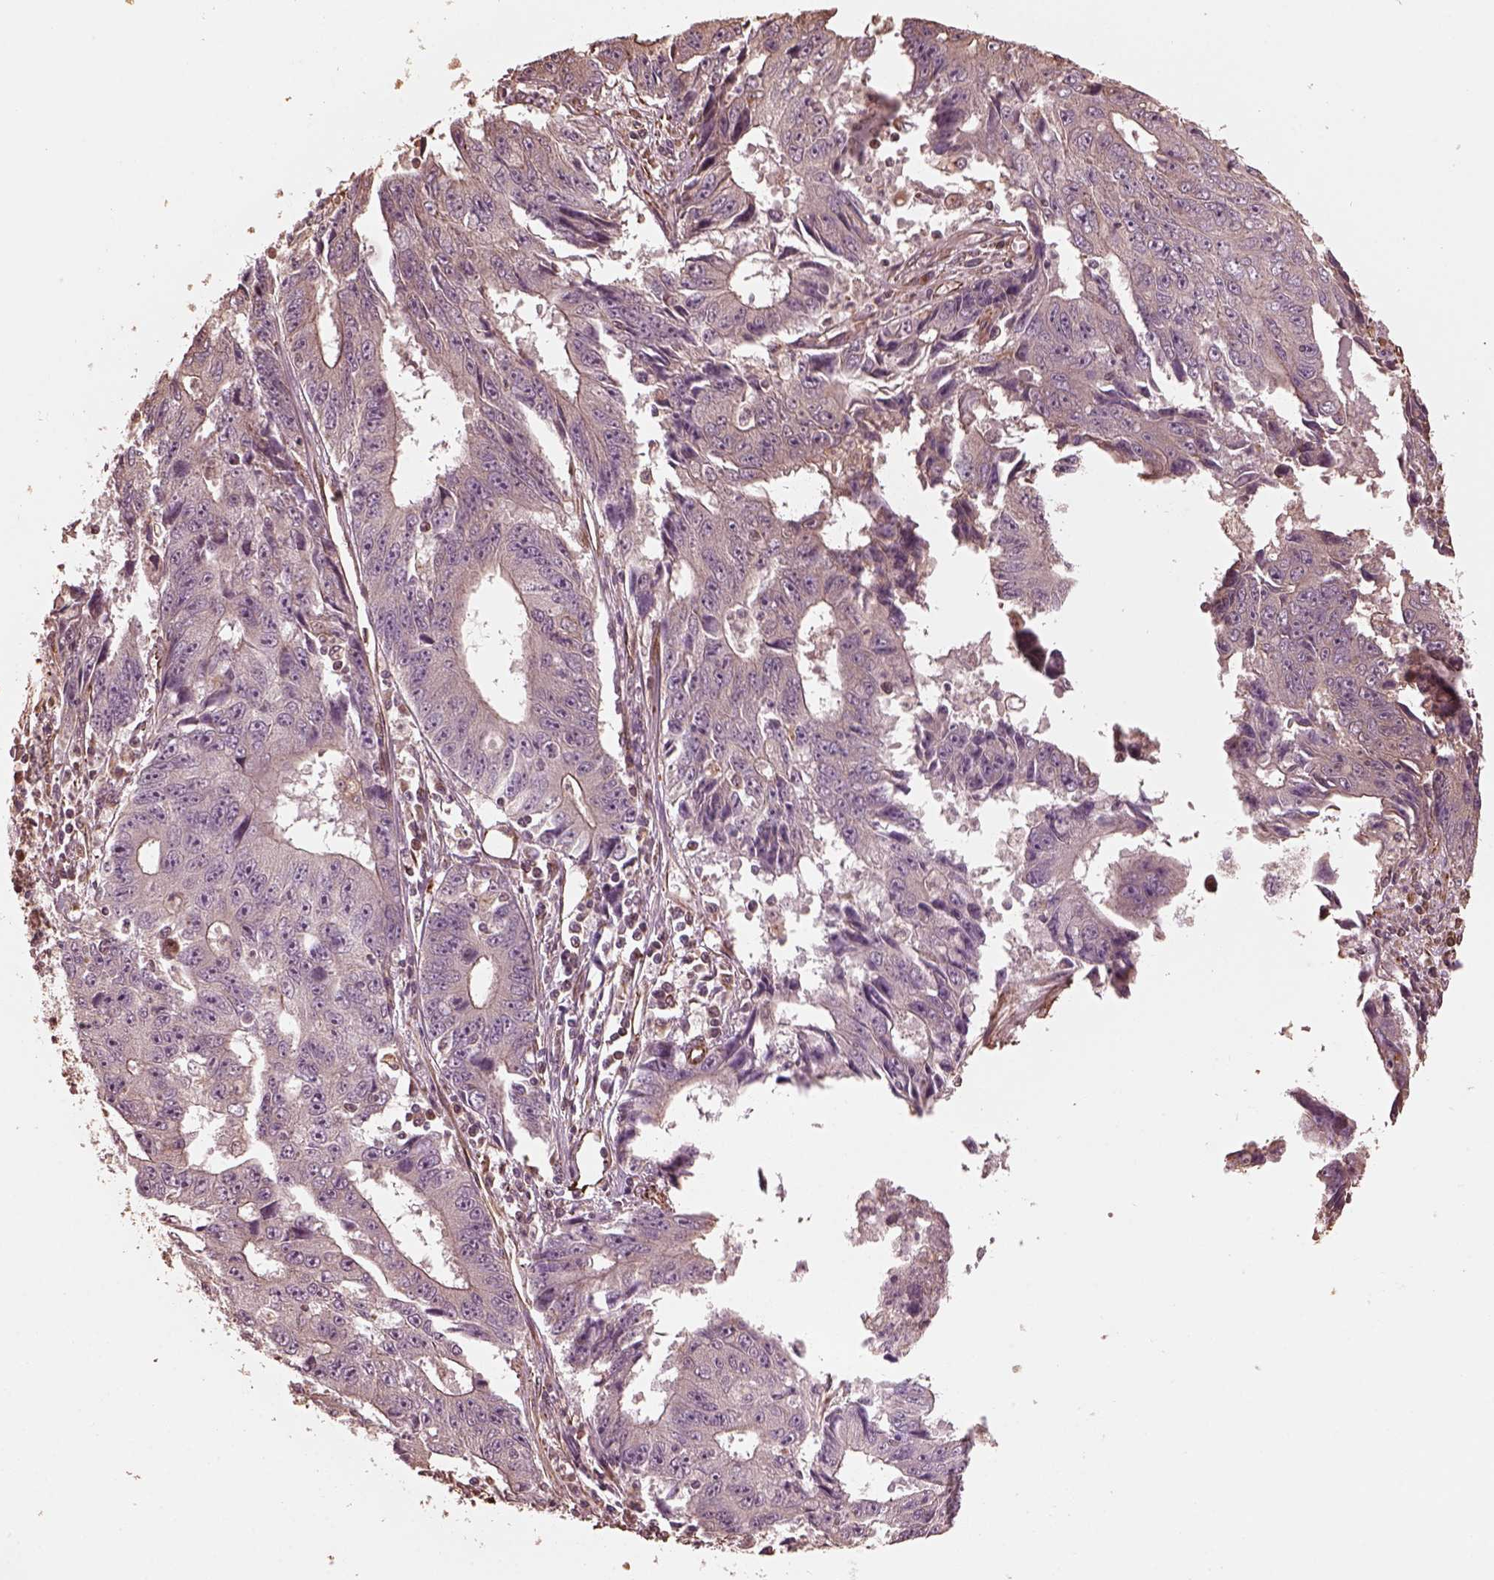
{"staining": {"intensity": "negative", "quantity": "none", "location": "none"}, "tissue": "liver cancer", "cell_type": "Tumor cells", "image_type": "cancer", "snomed": [{"axis": "morphology", "description": "Cholangiocarcinoma"}, {"axis": "topography", "description": "Liver"}], "caption": "DAB immunohistochemical staining of liver cancer displays no significant positivity in tumor cells.", "gene": "GTPBP1", "patient": {"sex": "male", "age": 65}}